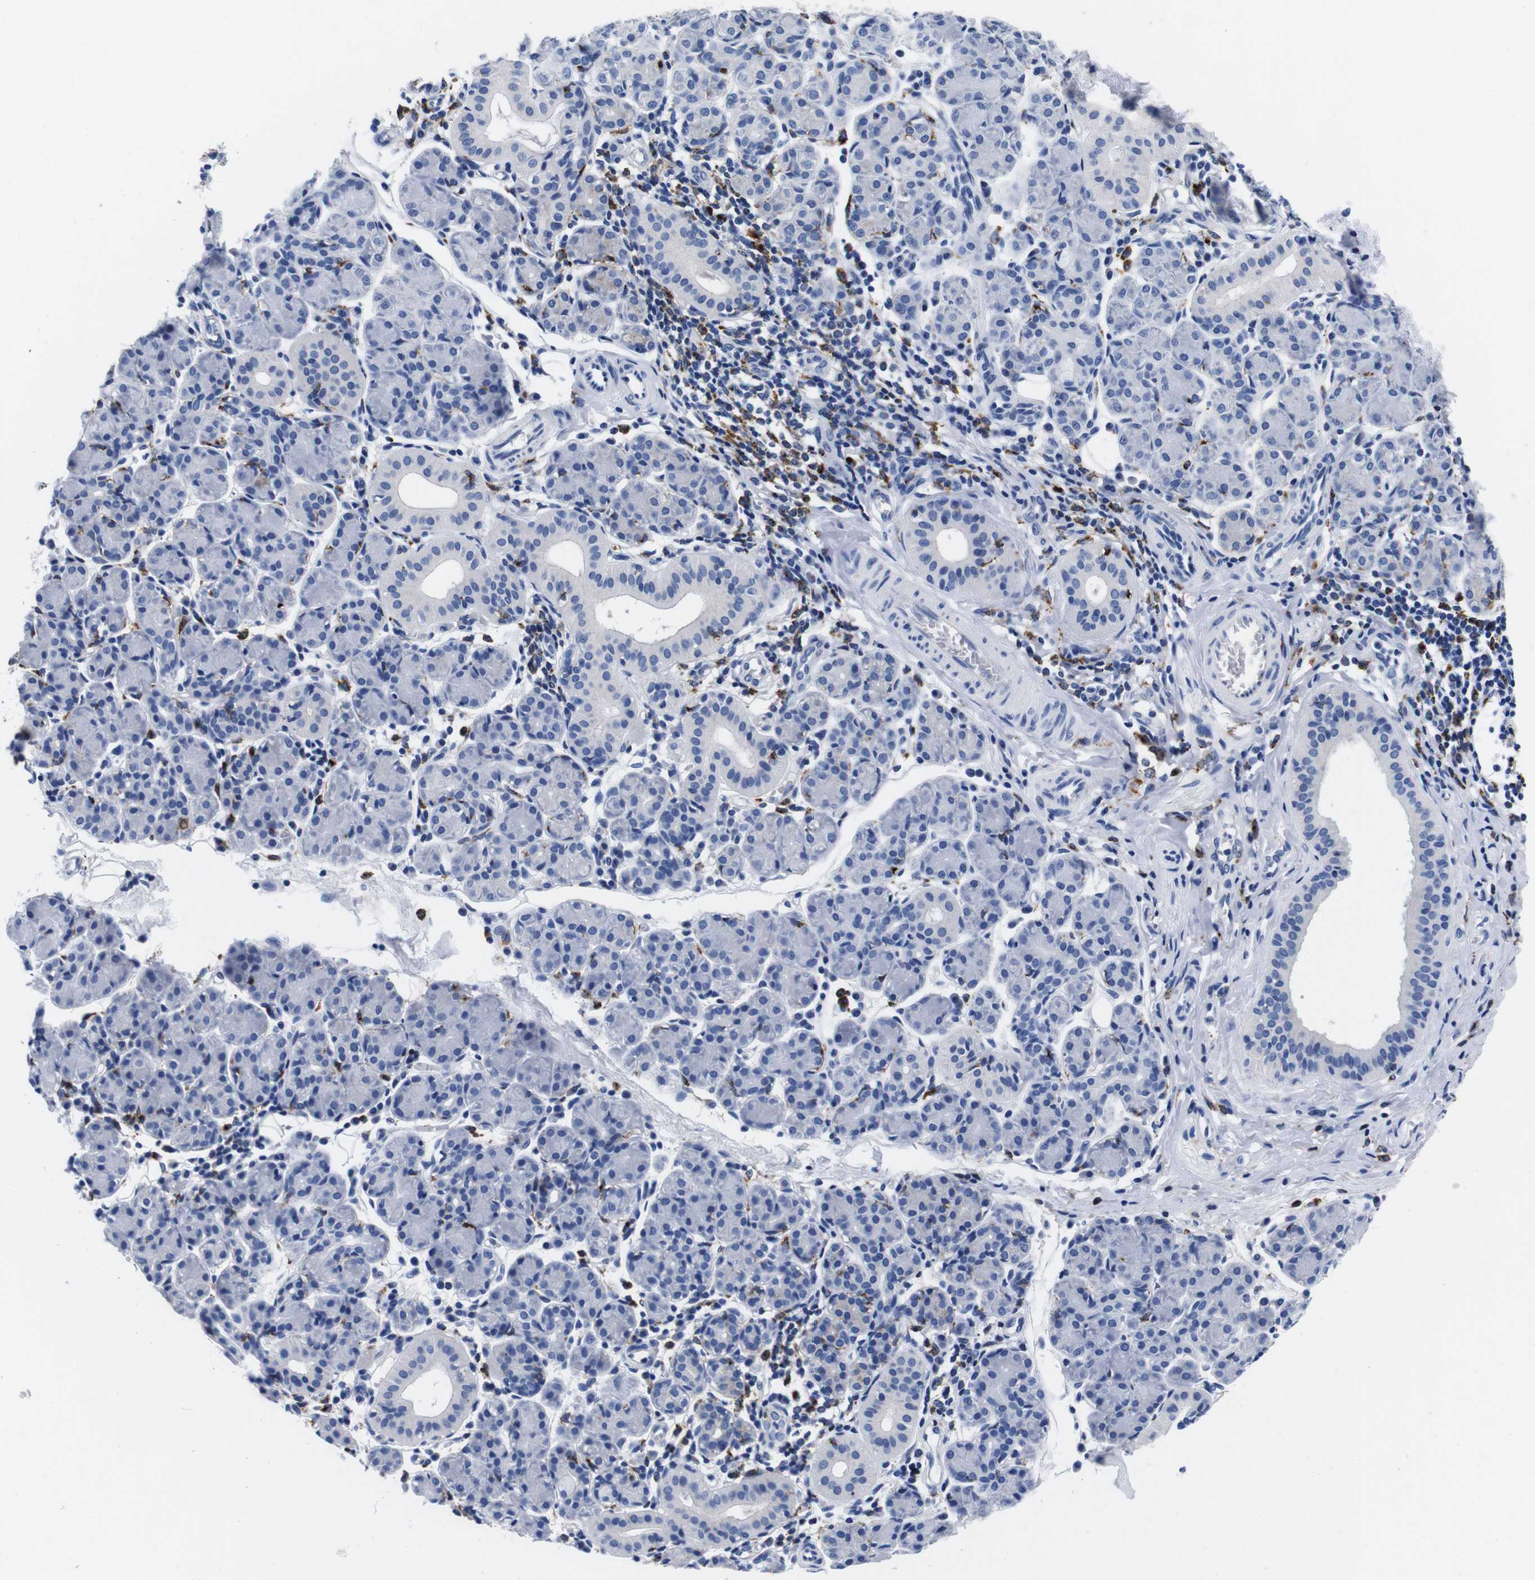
{"staining": {"intensity": "negative", "quantity": "none", "location": "none"}, "tissue": "salivary gland", "cell_type": "Glandular cells", "image_type": "normal", "snomed": [{"axis": "morphology", "description": "Normal tissue, NOS"}, {"axis": "morphology", "description": "Inflammation, NOS"}, {"axis": "topography", "description": "Lymph node"}, {"axis": "topography", "description": "Salivary gland"}], "caption": "This is an immunohistochemistry (IHC) histopathology image of unremarkable human salivary gland. There is no positivity in glandular cells.", "gene": "ENSG00000248993", "patient": {"sex": "male", "age": 3}}